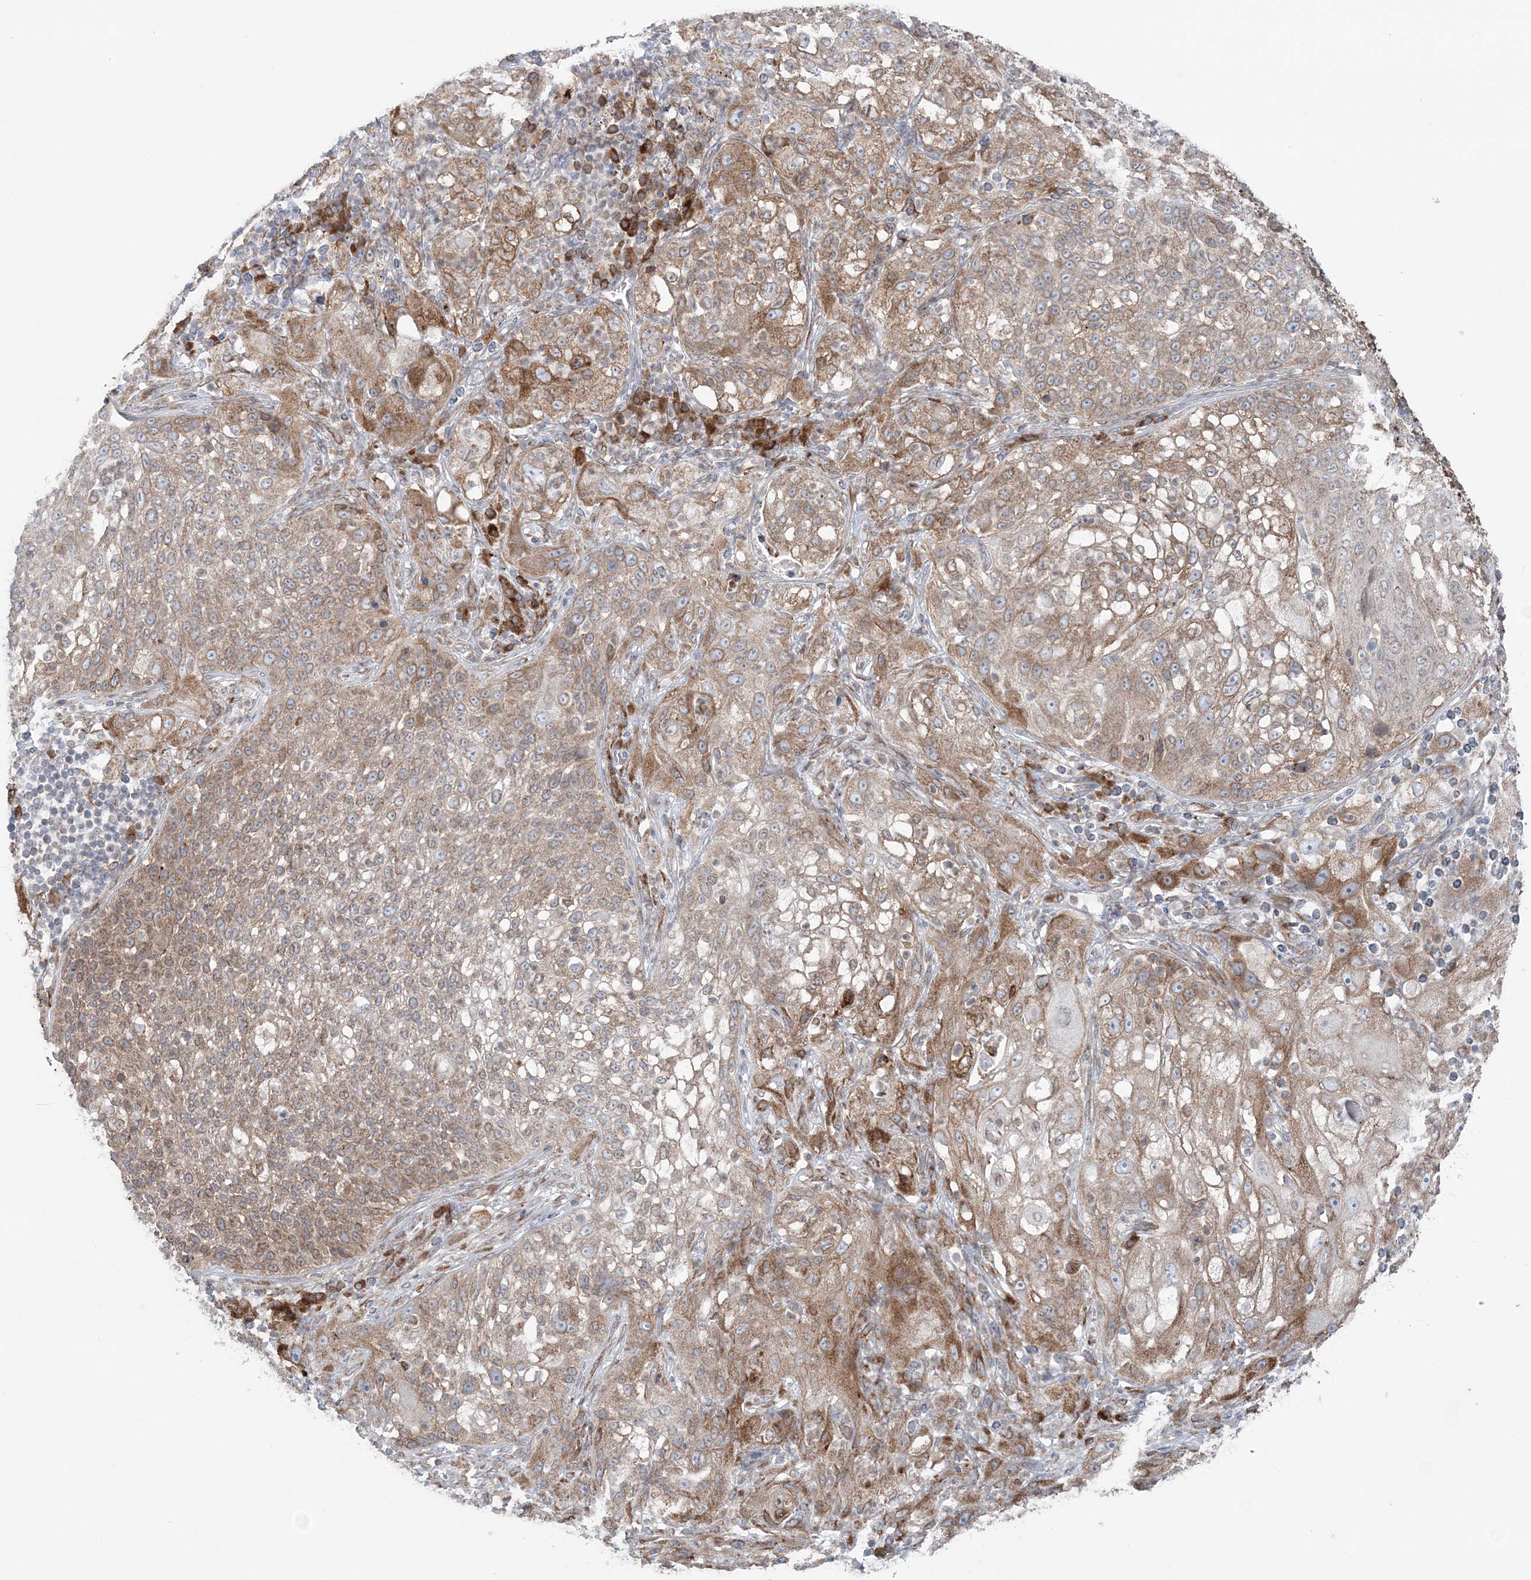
{"staining": {"intensity": "moderate", "quantity": ">75%", "location": "cytoplasmic/membranous"}, "tissue": "lung cancer", "cell_type": "Tumor cells", "image_type": "cancer", "snomed": [{"axis": "morphology", "description": "Inflammation, NOS"}, {"axis": "morphology", "description": "Squamous cell carcinoma, NOS"}, {"axis": "topography", "description": "Lymph node"}, {"axis": "topography", "description": "Soft tissue"}, {"axis": "topography", "description": "Lung"}], "caption": "Immunohistochemical staining of human lung squamous cell carcinoma demonstrates medium levels of moderate cytoplasmic/membranous expression in approximately >75% of tumor cells.", "gene": "TMED10", "patient": {"sex": "male", "age": 66}}